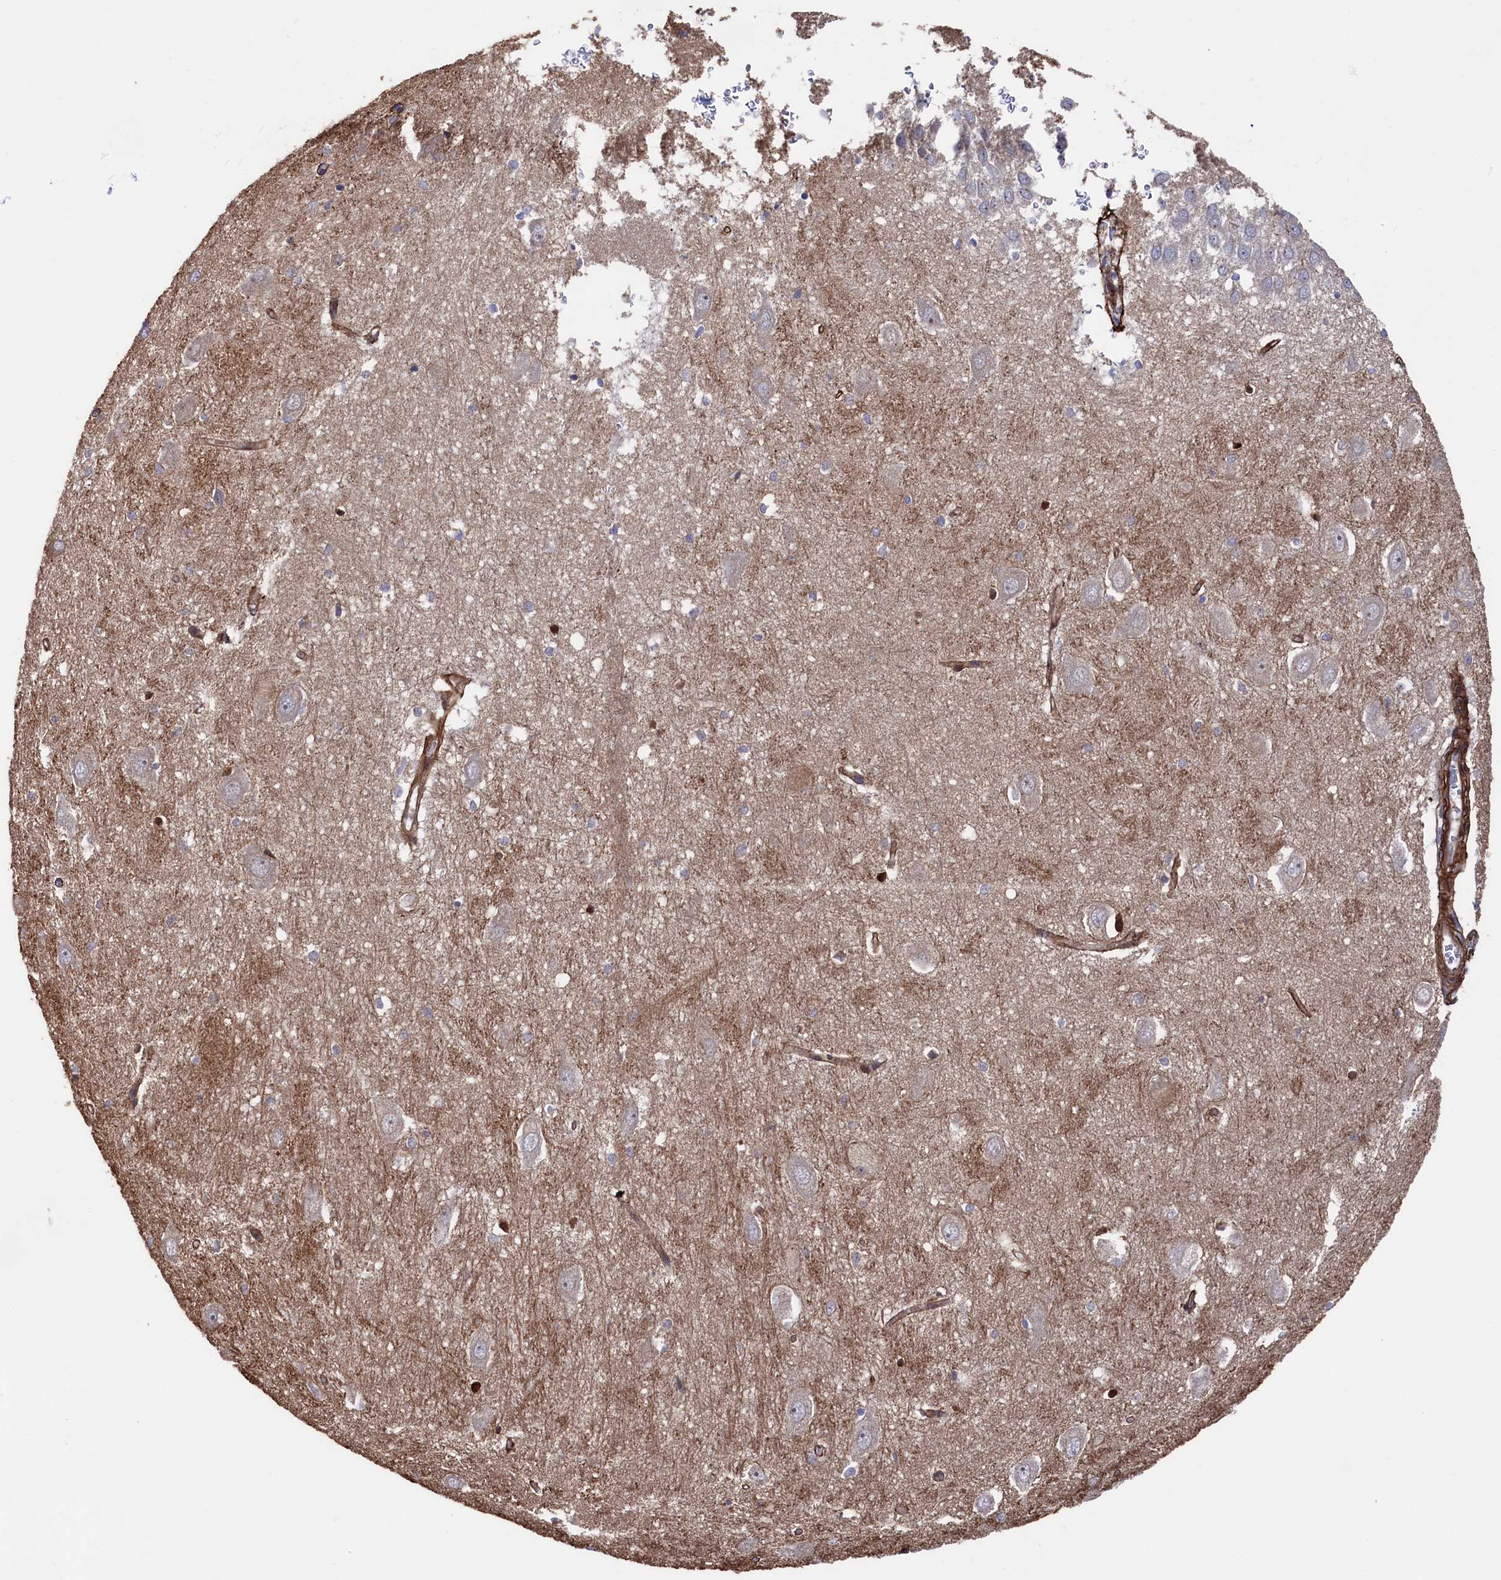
{"staining": {"intensity": "weak", "quantity": "<25%", "location": "cytoplasmic/membranous"}, "tissue": "hippocampus", "cell_type": "Glial cells", "image_type": "normal", "snomed": [{"axis": "morphology", "description": "Normal tissue, NOS"}, {"axis": "topography", "description": "Hippocampus"}], "caption": "High power microscopy histopathology image of an immunohistochemistry photomicrograph of normal hippocampus, revealing no significant expression in glial cells.", "gene": "ZNF891", "patient": {"sex": "female", "age": 64}}